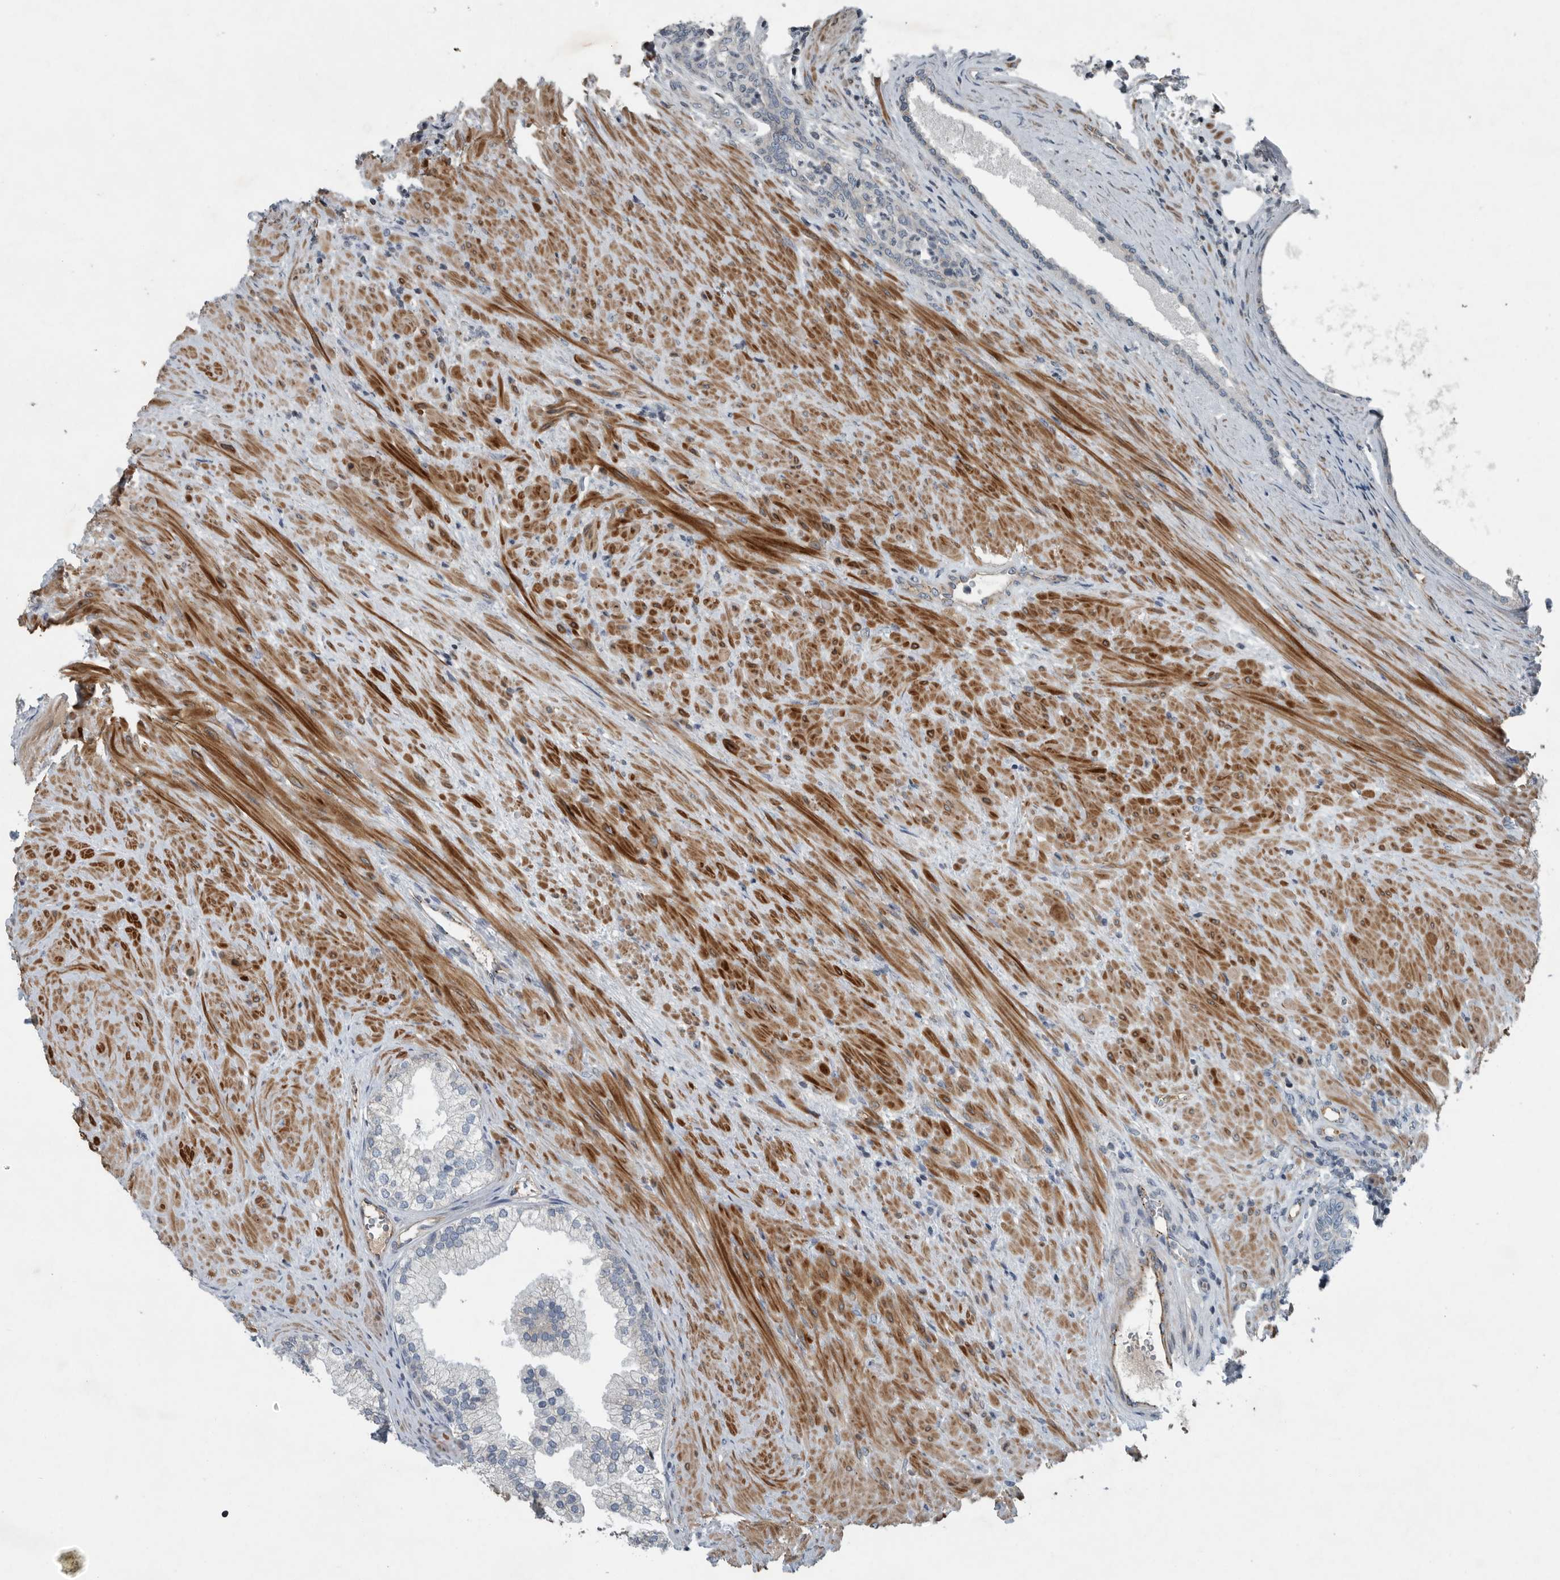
{"staining": {"intensity": "negative", "quantity": "none", "location": "none"}, "tissue": "prostate", "cell_type": "Glandular cells", "image_type": "normal", "snomed": [{"axis": "morphology", "description": "Normal tissue, NOS"}, {"axis": "topography", "description": "Prostate"}], "caption": "The histopathology image reveals no significant positivity in glandular cells of prostate. Brightfield microscopy of immunohistochemistry (IHC) stained with DAB (3,3'-diaminobenzidine) (brown) and hematoxylin (blue), captured at high magnification.", "gene": "MPP3", "patient": {"sex": "male", "age": 76}}